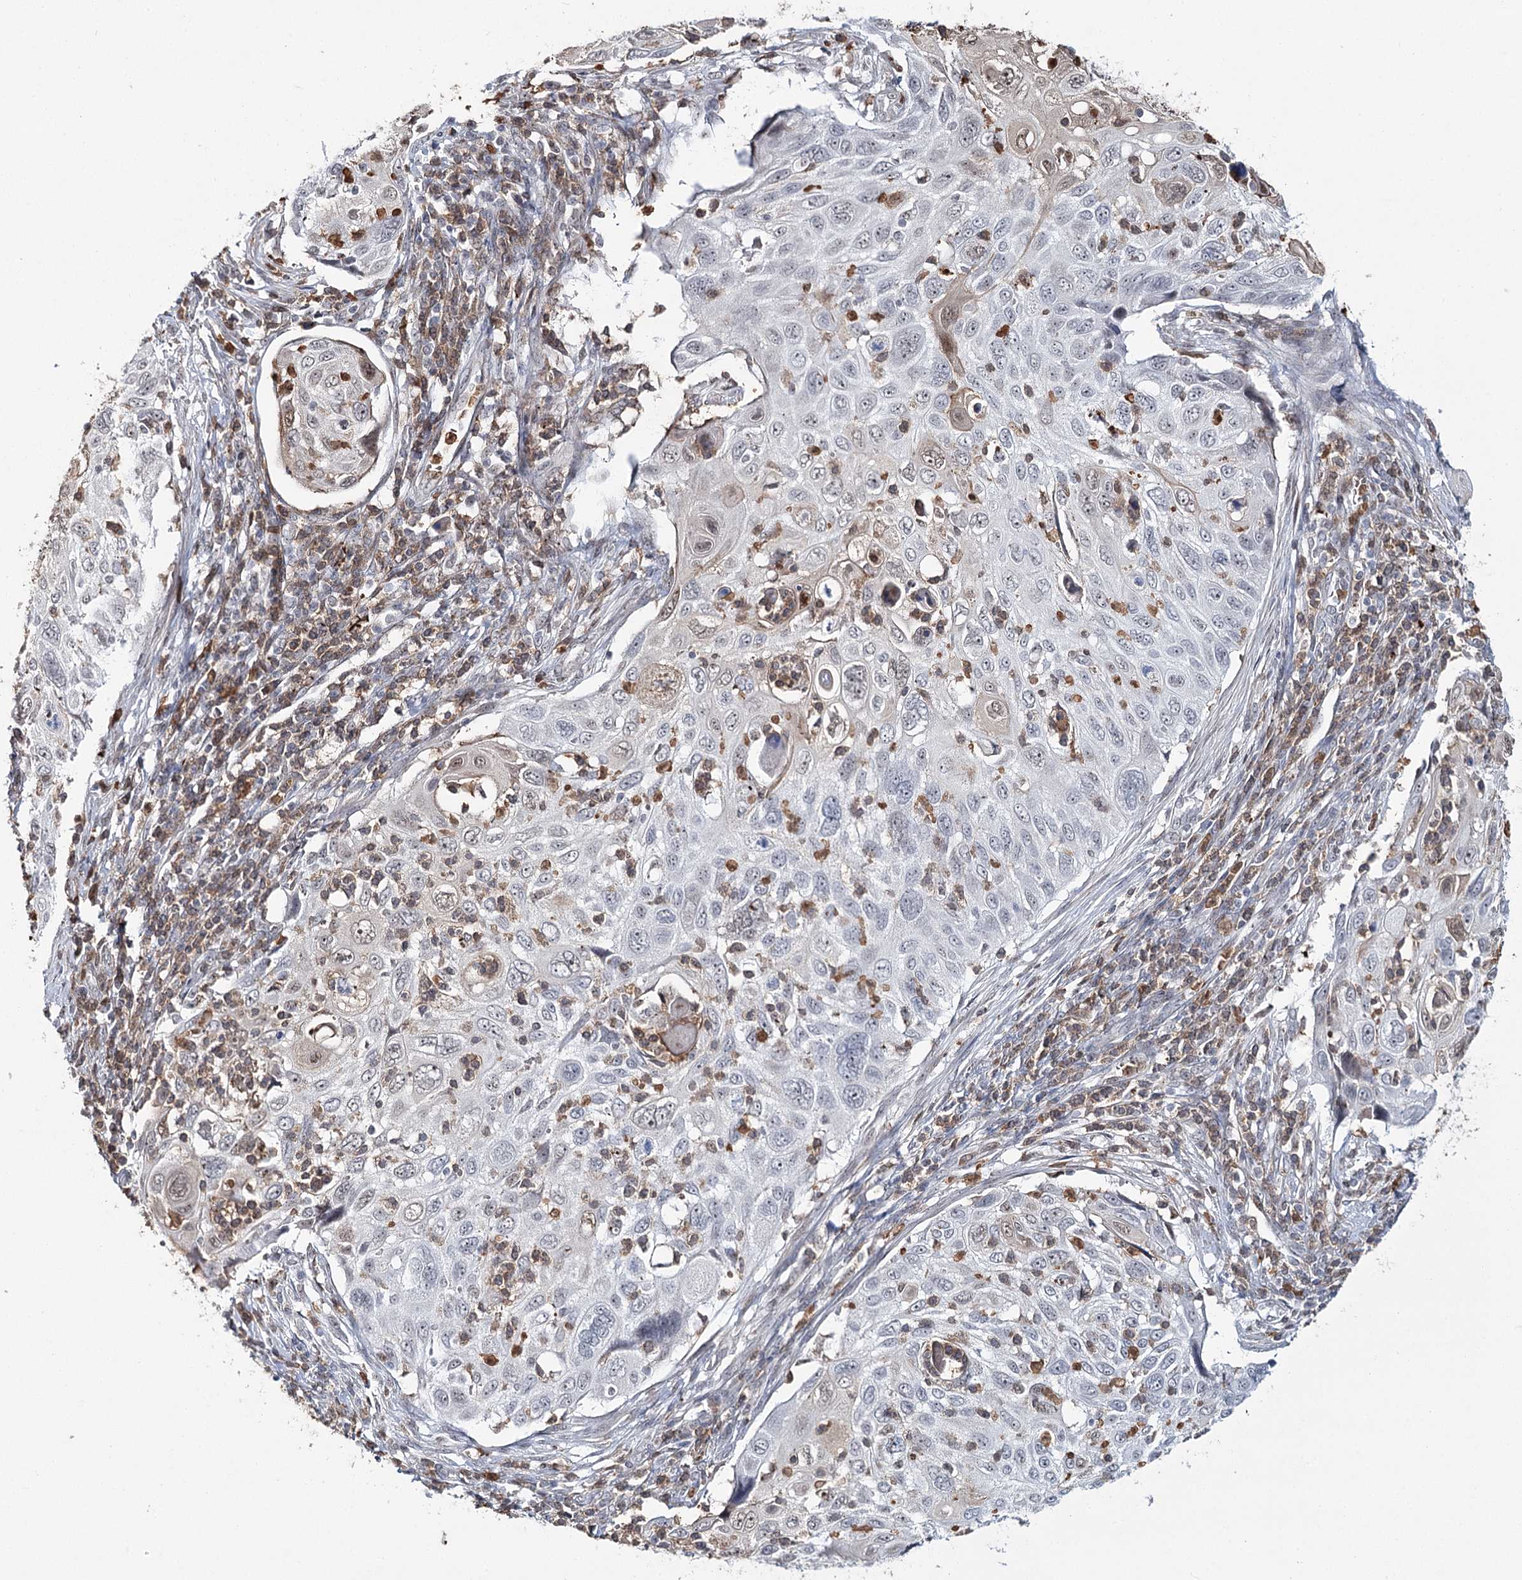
{"staining": {"intensity": "weak", "quantity": "<25%", "location": "nuclear"}, "tissue": "cervical cancer", "cell_type": "Tumor cells", "image_type": "cancer", "snomed": [{"axis": "morphology", "description": "Squamous cell carcinoma, NOS"}, {"axis": "topography", "description": "Cervix"}], "caption": "High magnification brightfield microscopy of cervical cancer stained with DAB (brown) and counterstained with hematoxylin (blue): tumor cells show no significant expression.", "gene": "ATAD1", "patient": {"sex": "female", "age": 70}}